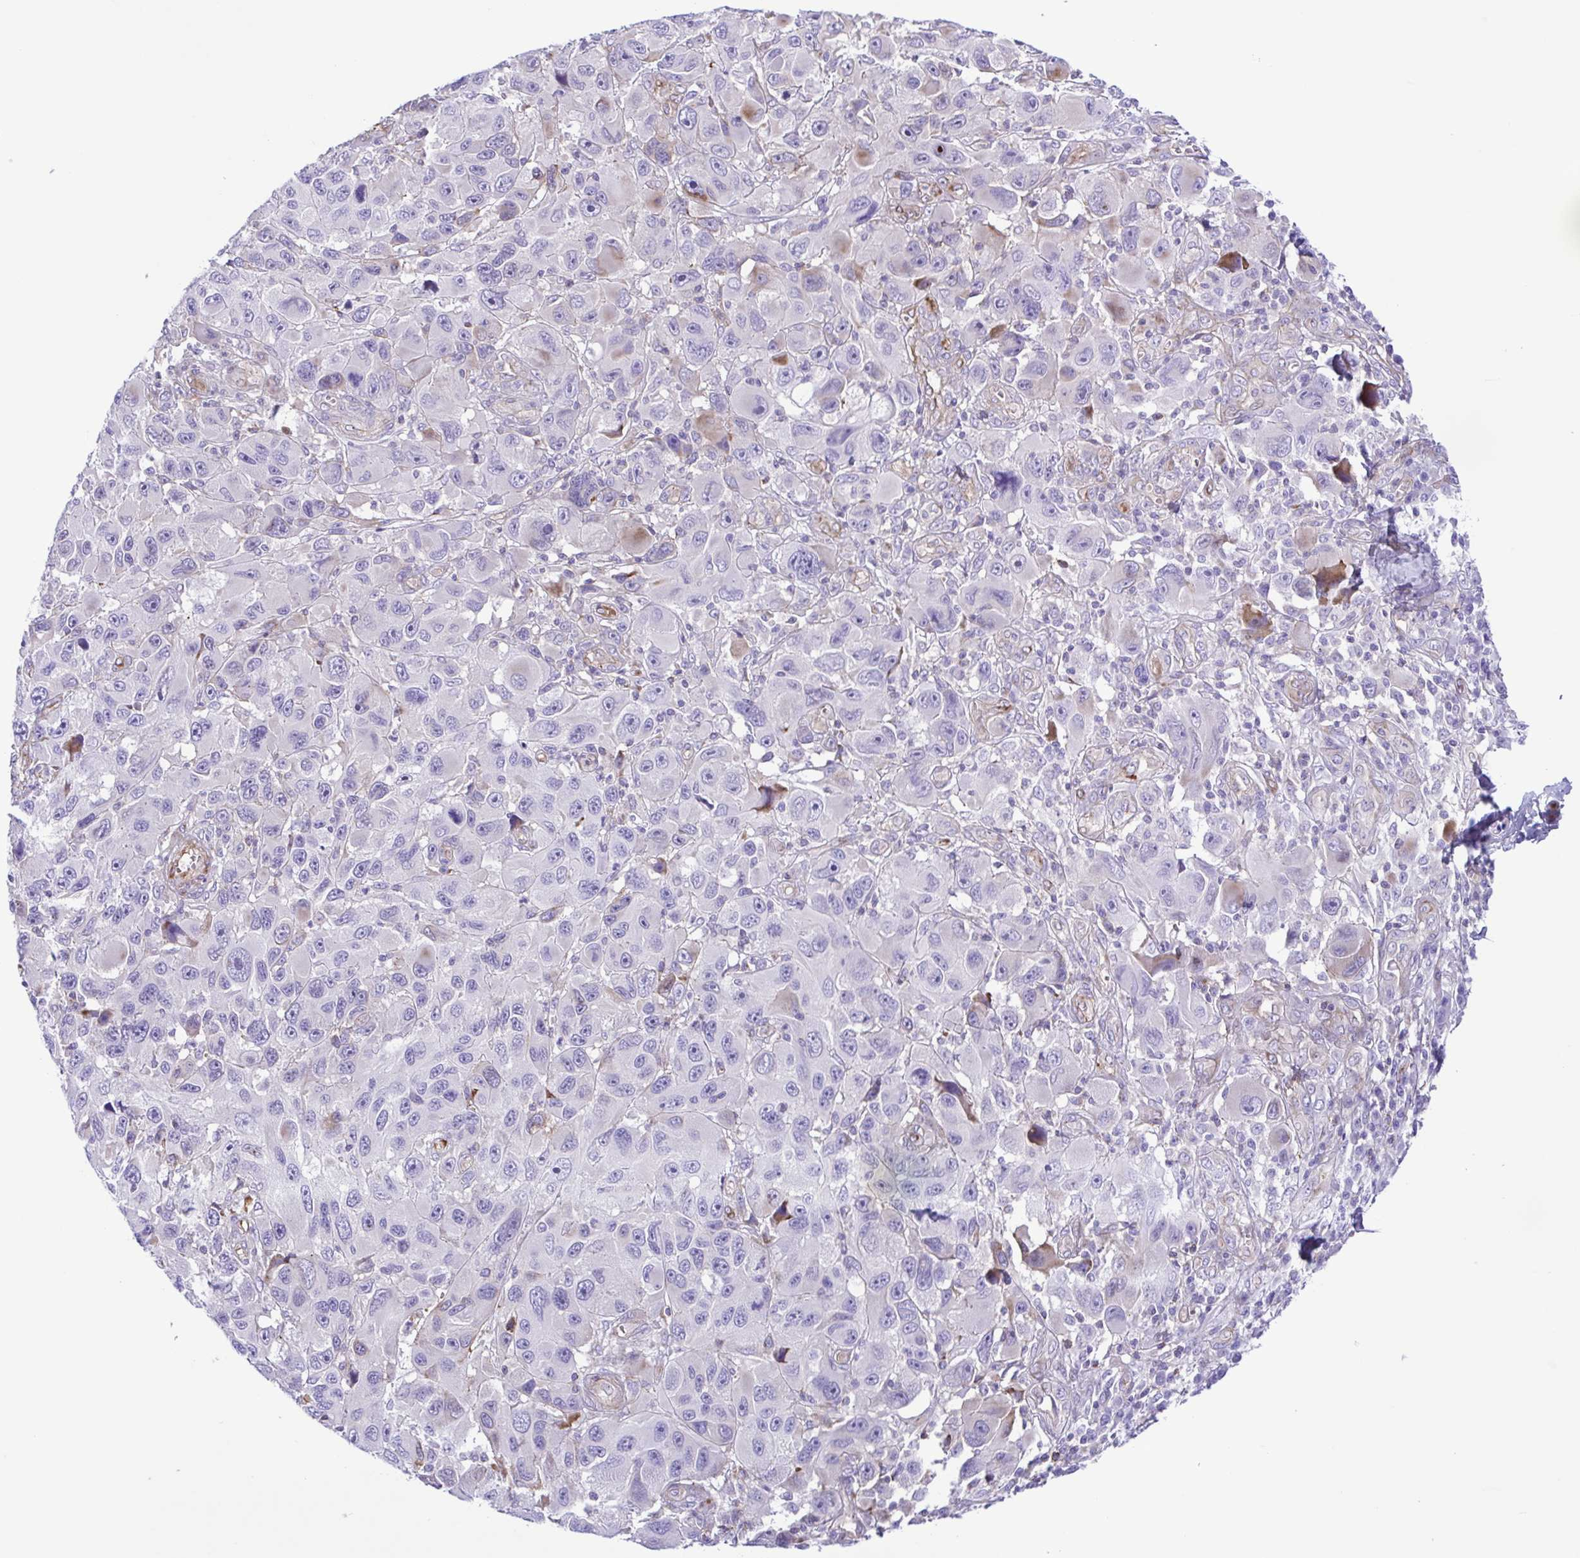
{"staining": {"intensity": "negative", "quantity": "none", "location": "none"}, "tissue": "melanoma", "cell_type": "Tumor cells", "image_type": "cancer", "snomed": [{"axis": "morphology", "description": "Malignant melanoma, NOS"}, {"axis": "topography", "description": "Skin"}], "caption": "There is no significant positivity in tumor cells of malignant melanoma. (IHC, brightfield microscopy, high magnification).", "gene": "FLT1", "patient": {"sex": "male", "age": 53}}